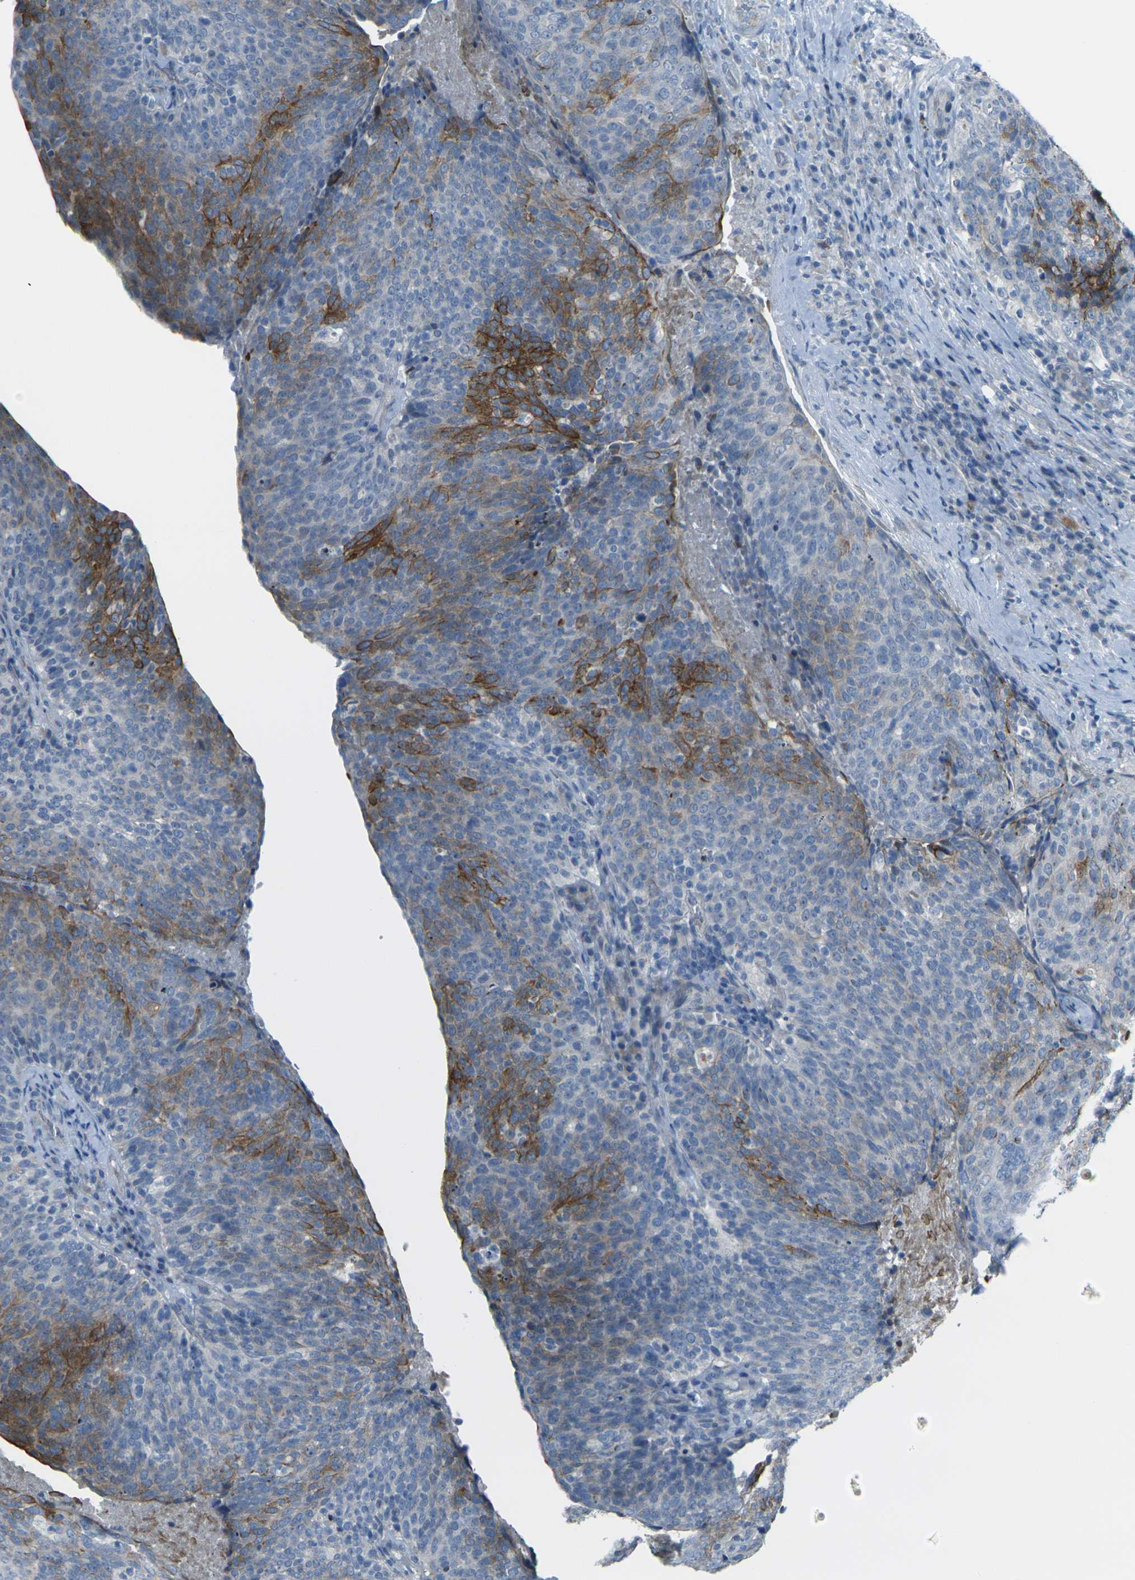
{"staining": {"intensity": "moderate", "quantity": "25%-75%", "location": "cytoplasmic/membranous"}, "tissue": "head and neck cancer", "cell_type": "Tumor cells", "image_type": "cancer", "snomed": [{"axis": "morphology", "description": "Squamous cell carcinoma, NOS"}, {"axis": "morphology", "description": "Squamous cell carcinoma, metastatic, NOS"}, {"axis": "topography", "description": "Lymph node"}, {"axis": "topography", "description": "Head-Neck"}], "caption": "IHC image of human head and neck cancer stained for a protein (brown), which exhibits medium levels of moderate cytoplasmic/membranous expression in approximately 25%-75% of tumor cells.", "gene": "ANKRD46", "patient": {"sex": "male", "age": 62}}